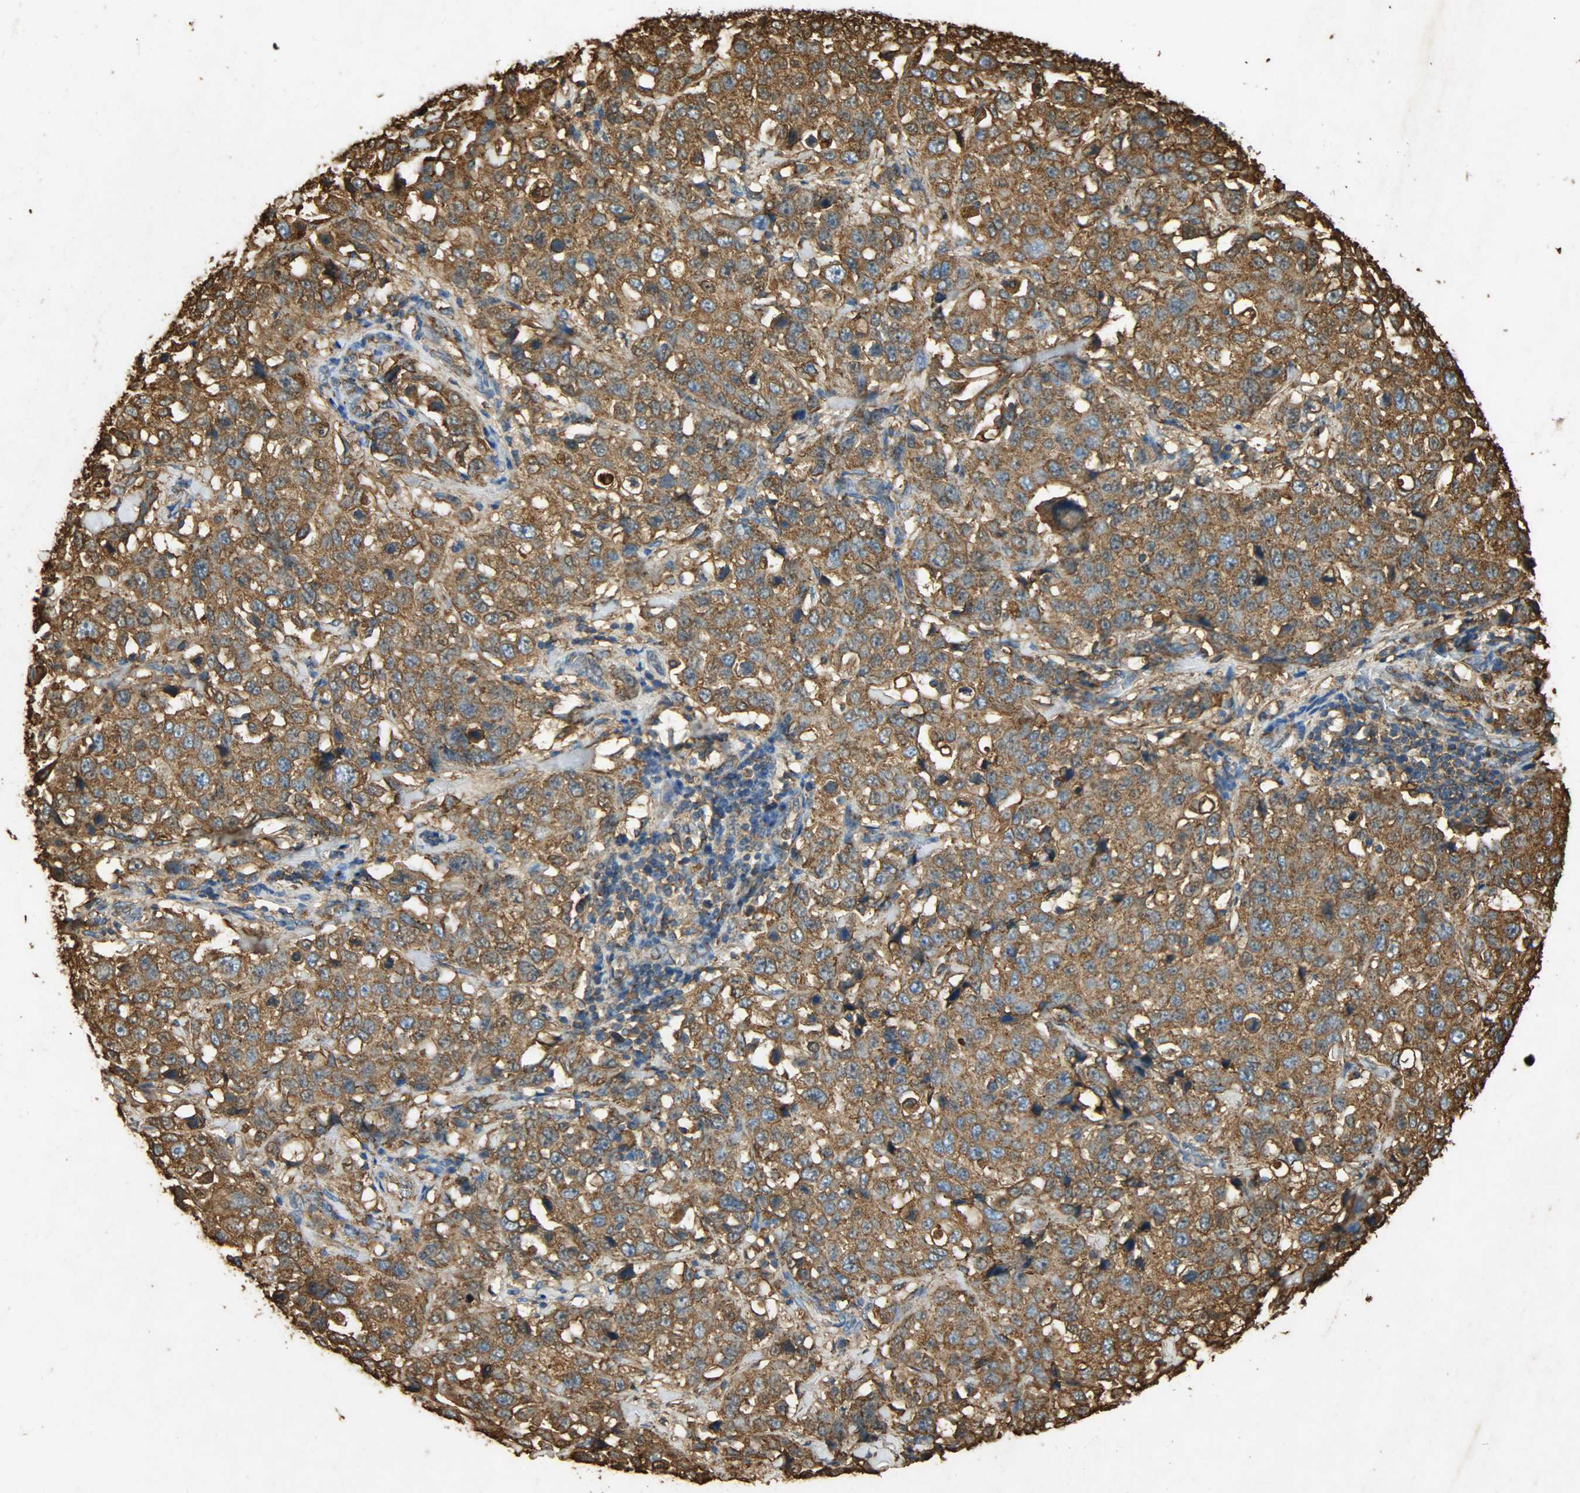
{"staining": {"intensity": "moderate", "quantity": ">75%", "location": "cytoplasmic/membranous"}, "tissue": "stomach cancer", "cell_type": "Tumor cells", "image_type": "cancer", "snomed": [{"axis": "morphology", "description": "Normal tissue, NOS"}, {"axis": "morphology", "description": "Adenocarcinoma, NOS"}, {"axis": "topography", "description": "Stomach"}], "caption": "This histopathology image demonstrates stomach cancer stained with immunohistochemistry to label a protein in brown. The cytoplasmic/membranous of tumor cells show moderate positivity for the protein. Nuclei are counter-stained blue.", "gene": "HSP90B1", "patient": {"sex": "male", "age": 48}}